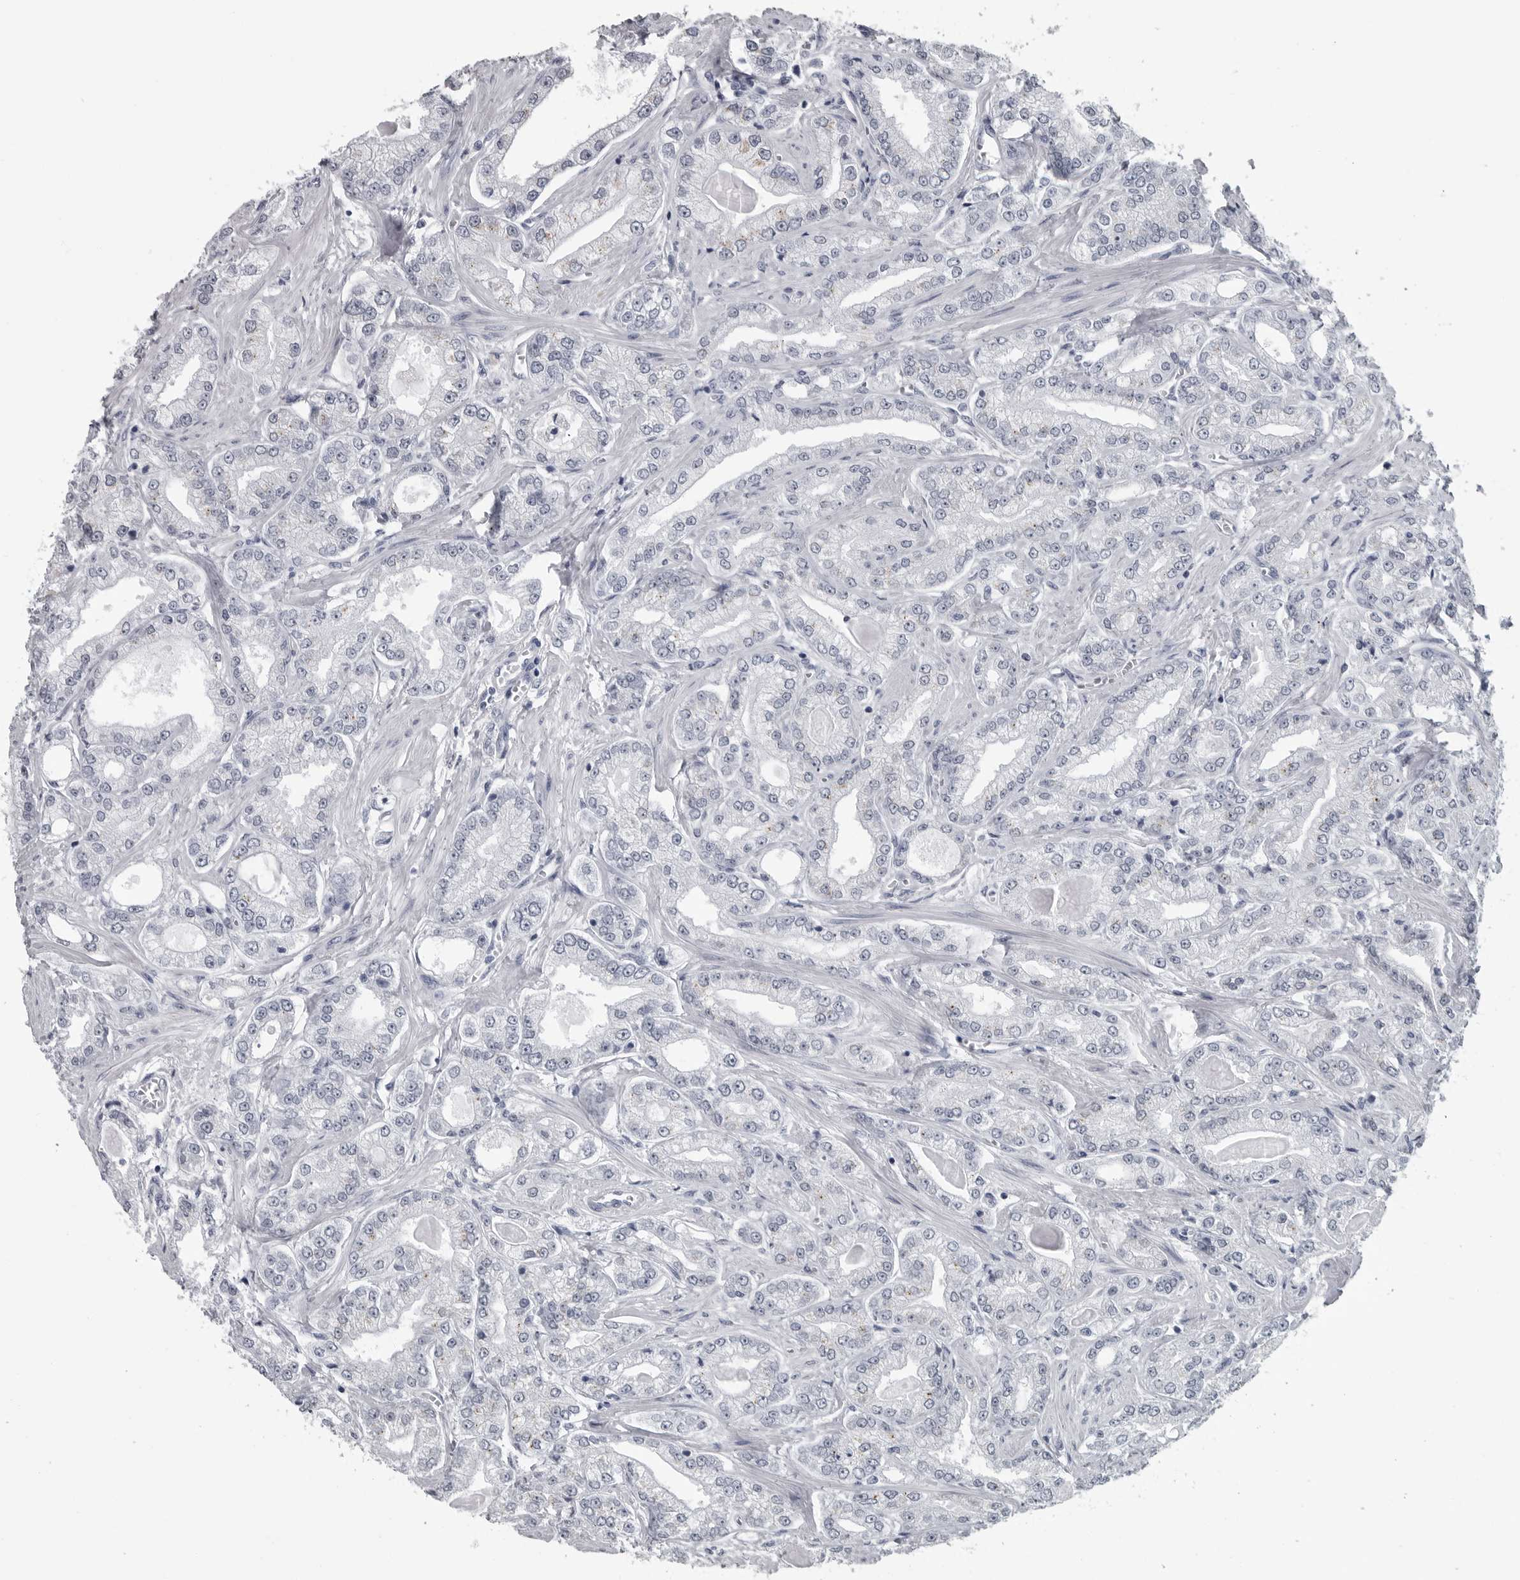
{"staining": {"intensity": "weak", "quantity": "<25%", "location": "cytoplasmic/membranous"}, "tissue": "prostate cancer", "cell_type": "Tumor cells", "image_type": "cancer", "snomed": [{"axis": "morphology", "description": "Adenocarcinoma, Low grade"}, {"axis": "topography", "description": "Prostate"}], "caption": "Immunohistochemistry (IHC) image of human prostate adenocarcinoma (low-grade) stained for a protein (brown), which shows no positivity in tumor cells.", "gene": "MYOC", "patient": {"sex": "male", "age": 62}}